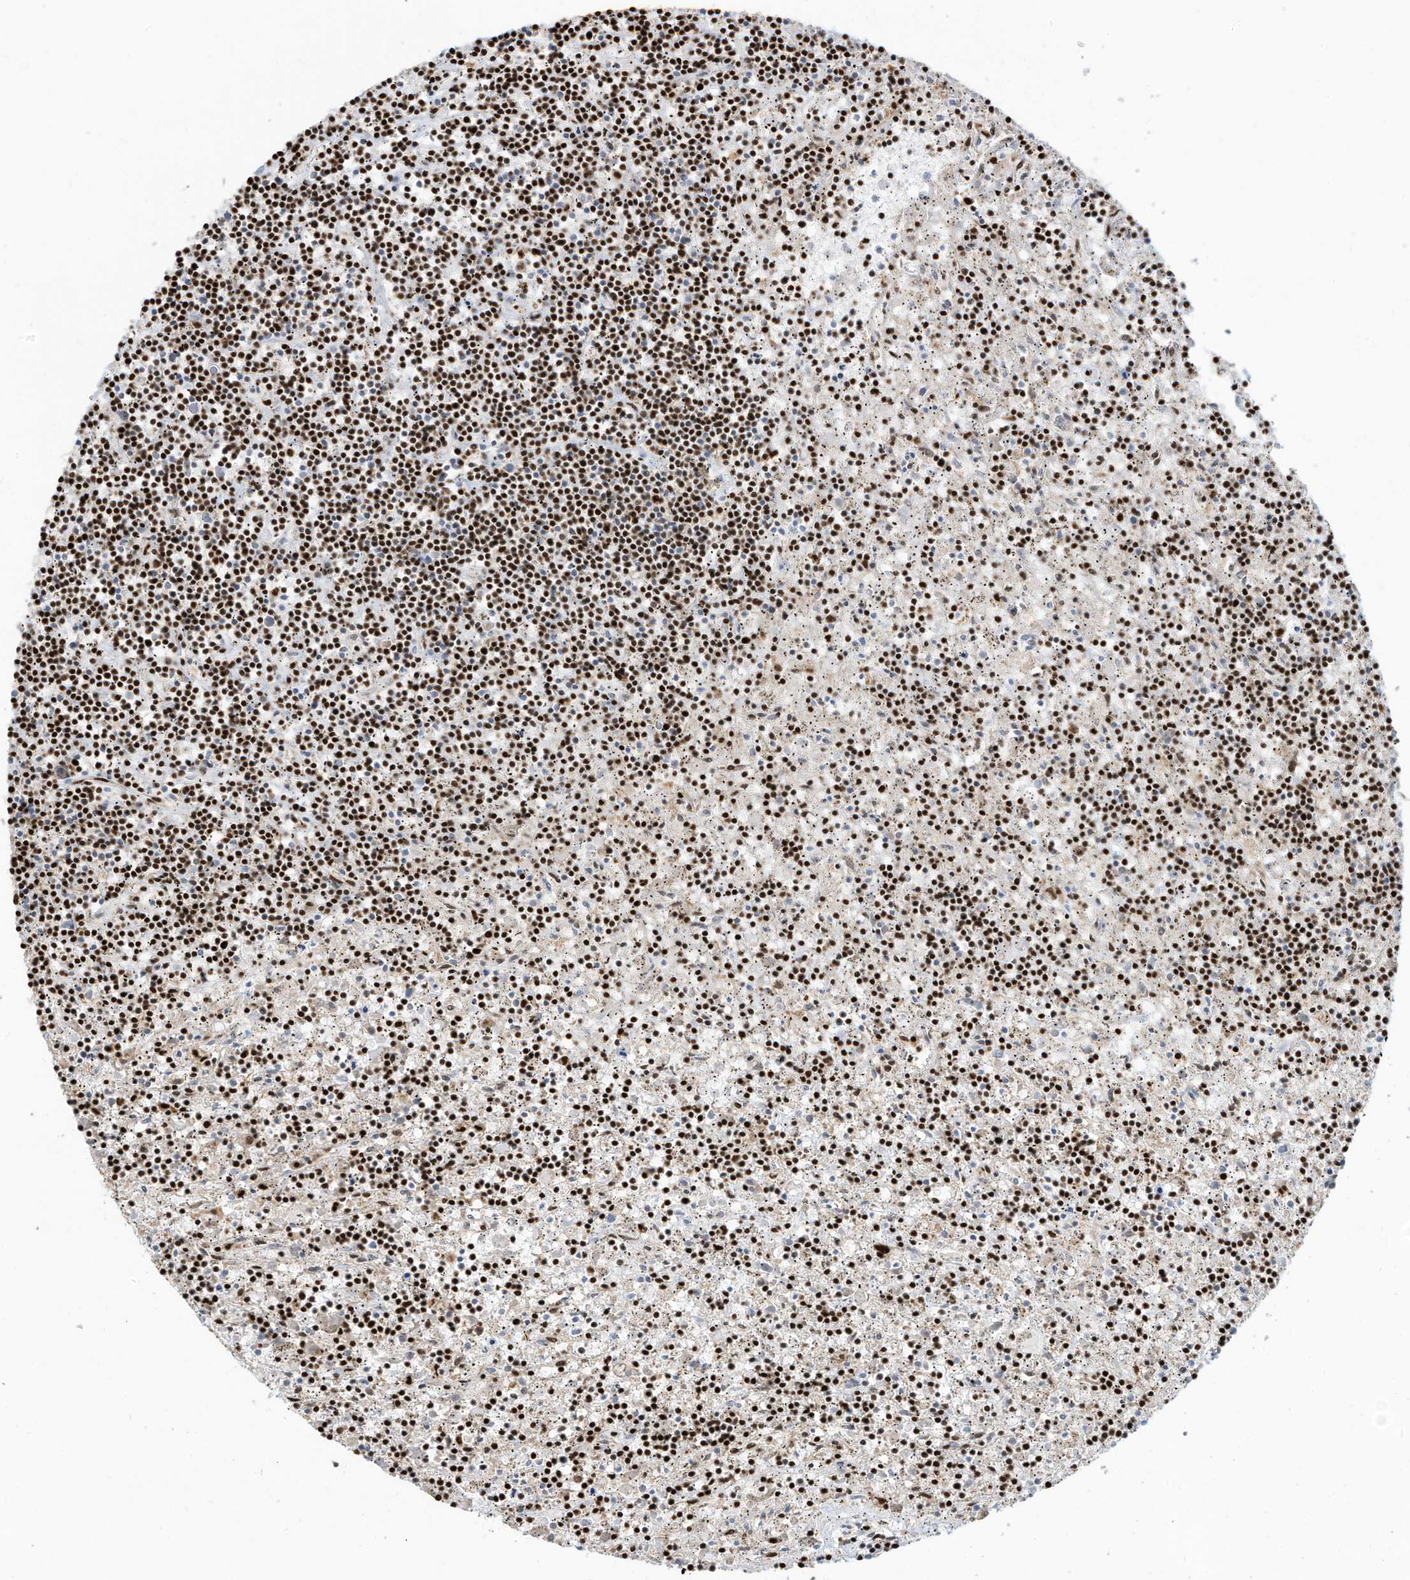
{"staining": {"intensity": "strong", "quantity": ">75%", "location": "nuclear"}, "tissue": "lymphoma", "cell_type": "Tumor cells", "image_type": "cancer", "snomed": [{"axis": "morphology", "description": "Malignant lymphoma, non-Hodgkin's type, Low grade"}, {"axis": "topography", "description": "Spleen"}], "caption": "Immunohistochemistry histopathology image of neoplastic tissue: human lymphoma stained using IHC displays high levels of strong protein expression localized specifically in the nuclear of tumor cells, appearing as a nuclear brown color.", "gene": "SAMD15", "patient": {"sex": "male", "age": 76}}